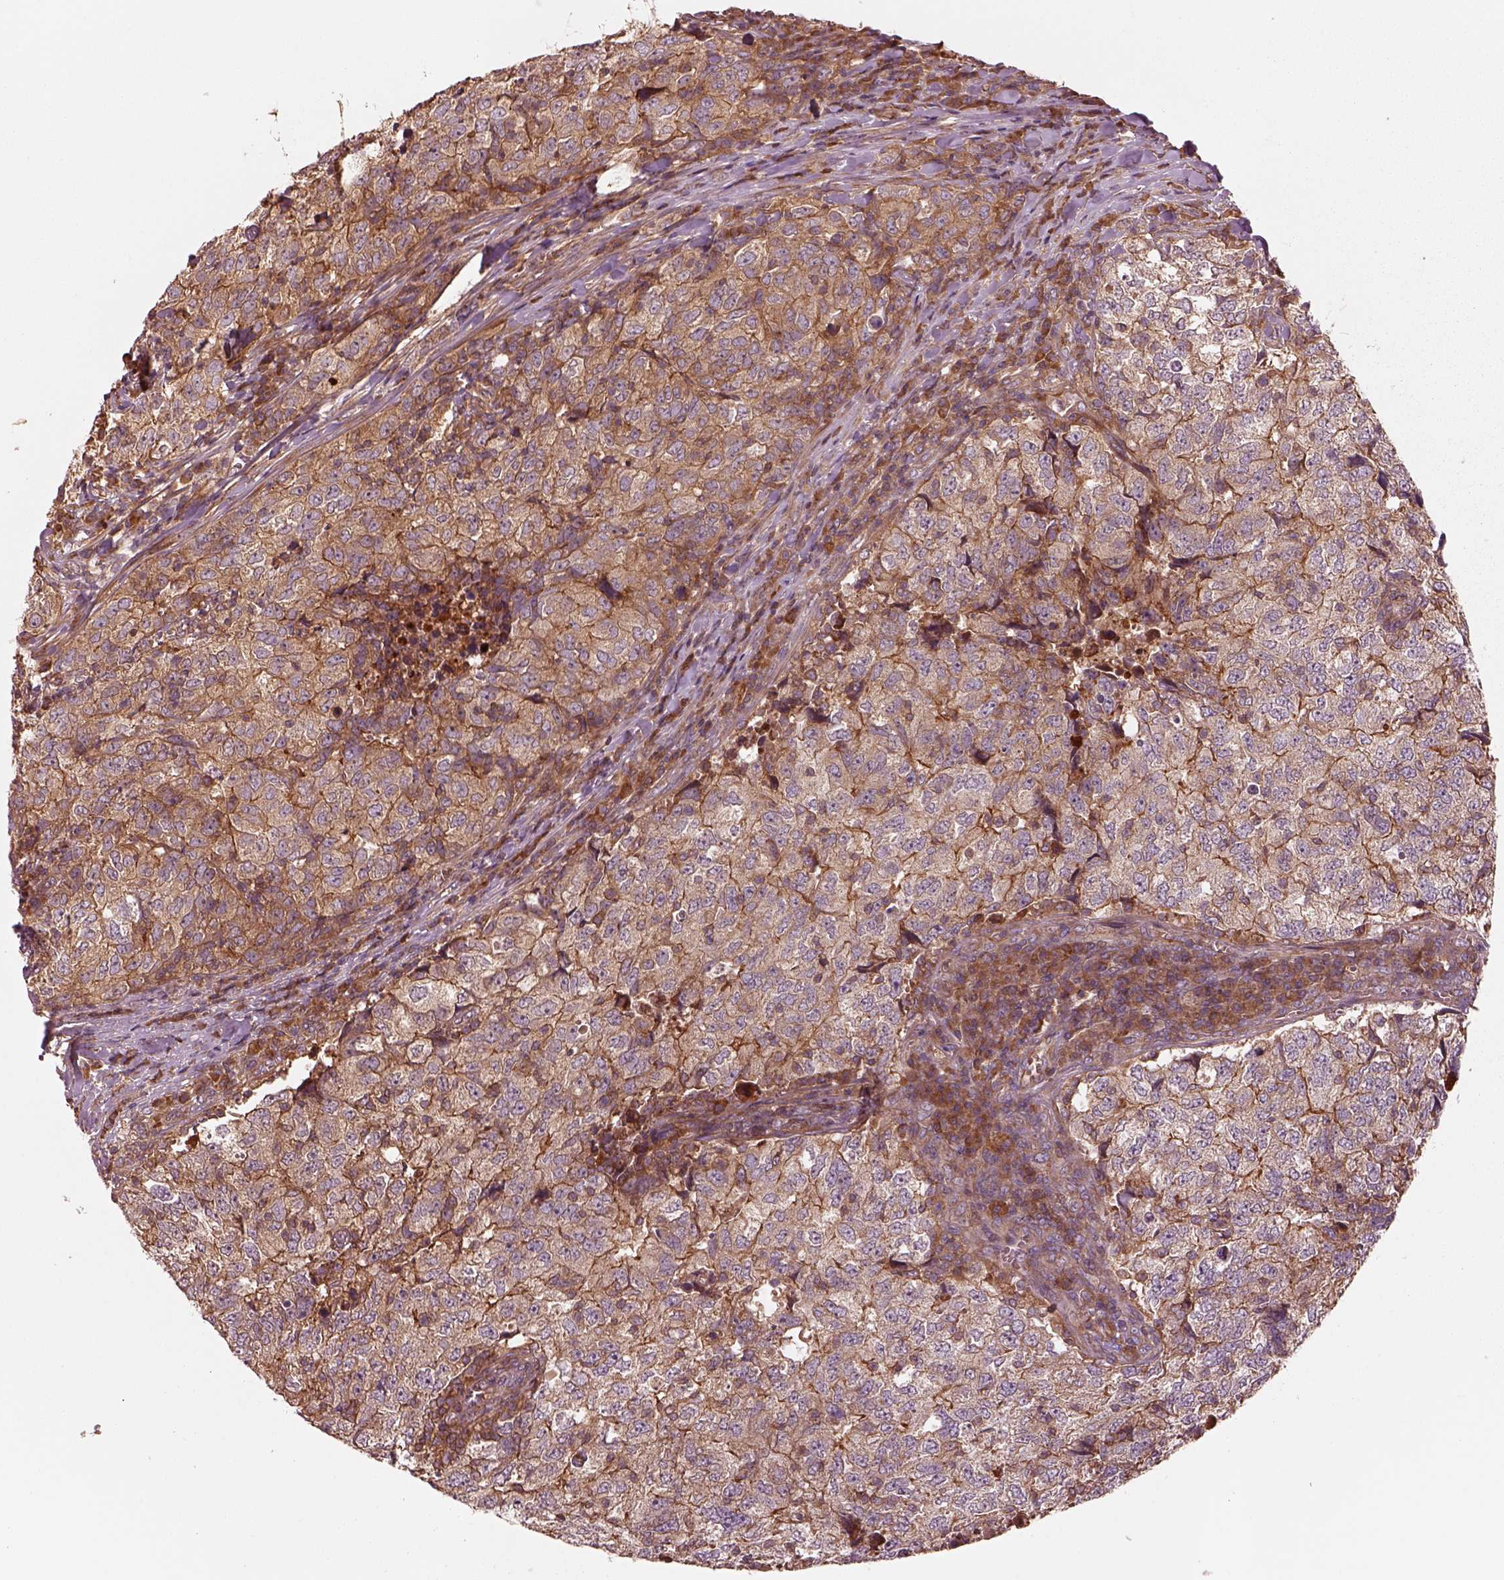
{"staining": {"intensity": "moderate", "quantity": ">75%", "location": "cytoplasmic/membranous"}, "tissue": "breast cancer", "cell_type": "Tumor cells", "image_type": "cancer", "snomed": [{"axis": "morphology", "description": "Duct carcinoma"}, {"axis": "topography", "description": "Breast"}], "caption": "IHC photomicrograph of human invasive ductal carcinoma (breast) stained for a protein (brown), which demonstrates medium levels of moderate cytoplasmic/membranous staining in about >75% of tumor cells.", "gene": "ASCC2", "patient": {"sex": "female", "age": 30}}